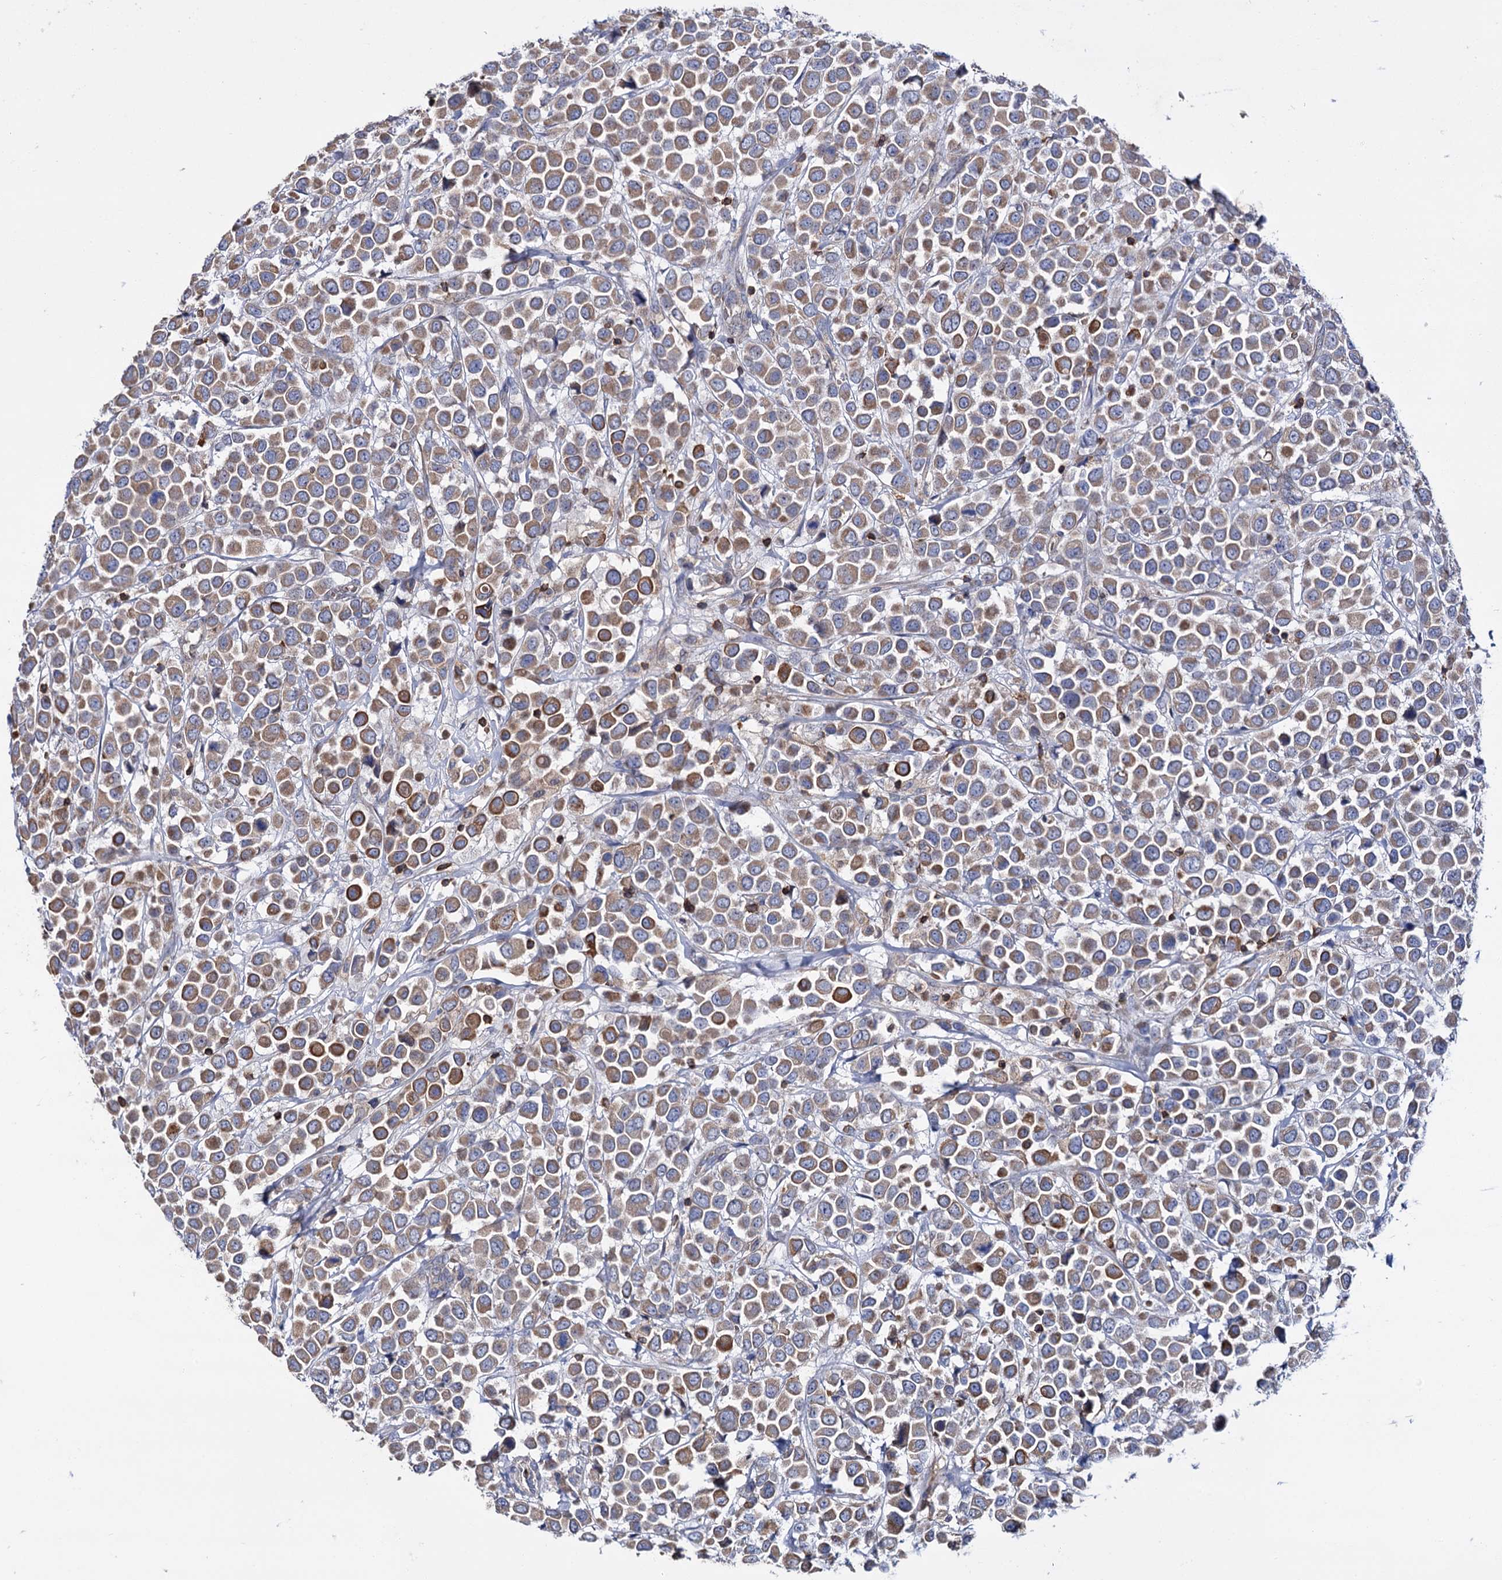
{"staining": {"intensity": "moderate", "quantity": ">75%", "location": "cytoplasmic/membranous"}, "tissue": "breast cancer", "cell_type": "Tumor cells", "image_type": "cancer", "snomed": [{"axis": "morphology", "description": "Duct carcinoma"}, {"axis": "topography", "description": "Breast"}], "caption": "Immunohistochemistry (IHC) photomicrograph of breast cancer stained for a protein (brown), which exhibits medium levels of moderate cytoplasmic/membranous staining in about >75% of tumor cells.", "gene": "UBASH3B", "patient": {"sex": "female", "age": 61}}